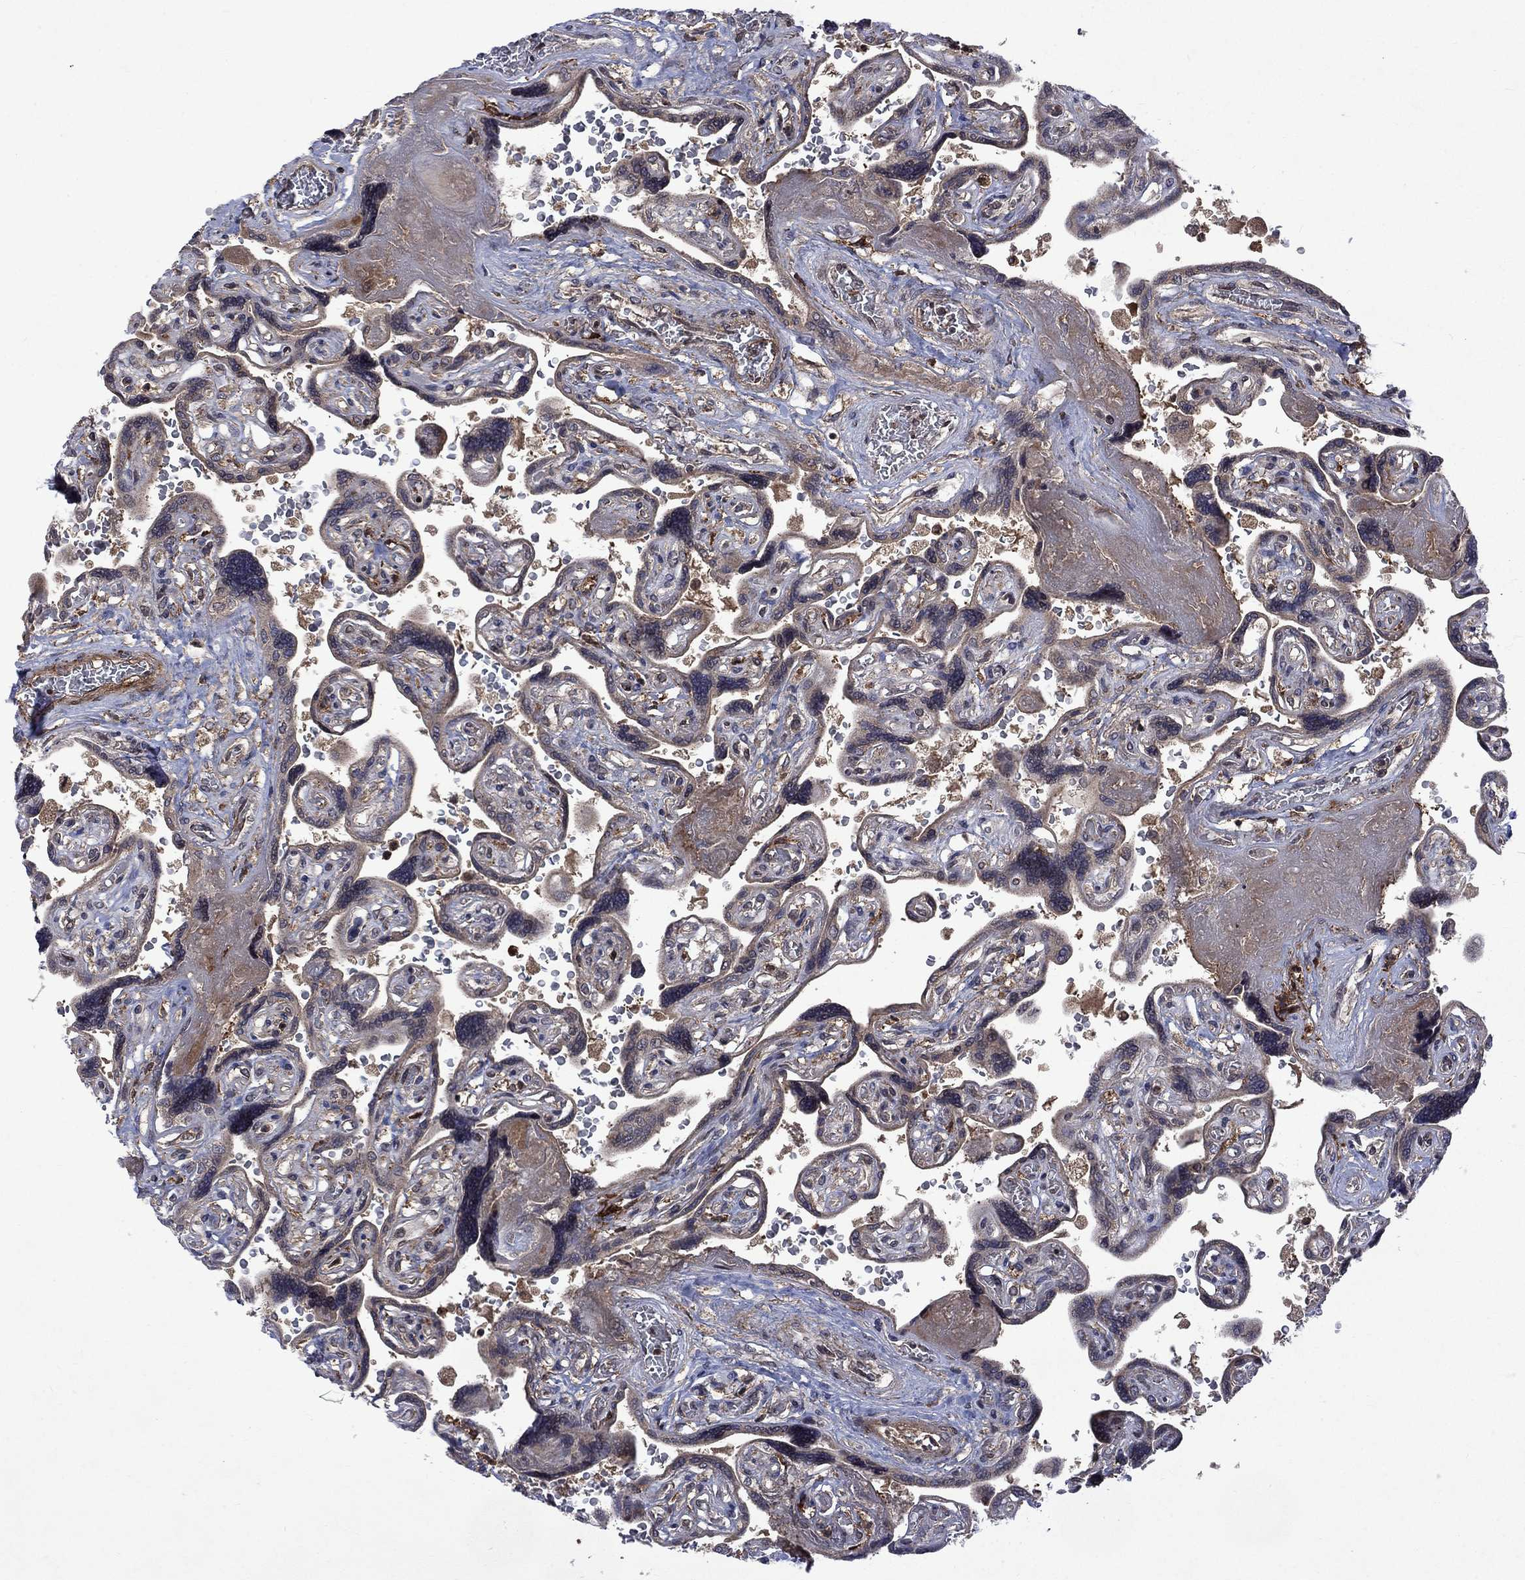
{"staining": {"intensity": "weak", "quantity": ">75%", "location": "cytoplasmic/membranous"}, "tissue": "placenta", "cell_type": "Decidual cells", "image_type": "normal", "snomed": [{"axis": "morphology", "description": "Normal tissue, NOS"}, {"axis": "topography", "description": "Placenta"}], "caption": "Approximately >75% of decidual cells in unremarkable human placenta exhibit weak cytoplasmic/membranous protein positivity as visualized by brown immunohistochemical staining.", "gene": "TMEM33", "patient": {"sex": "female", "age": 32}}